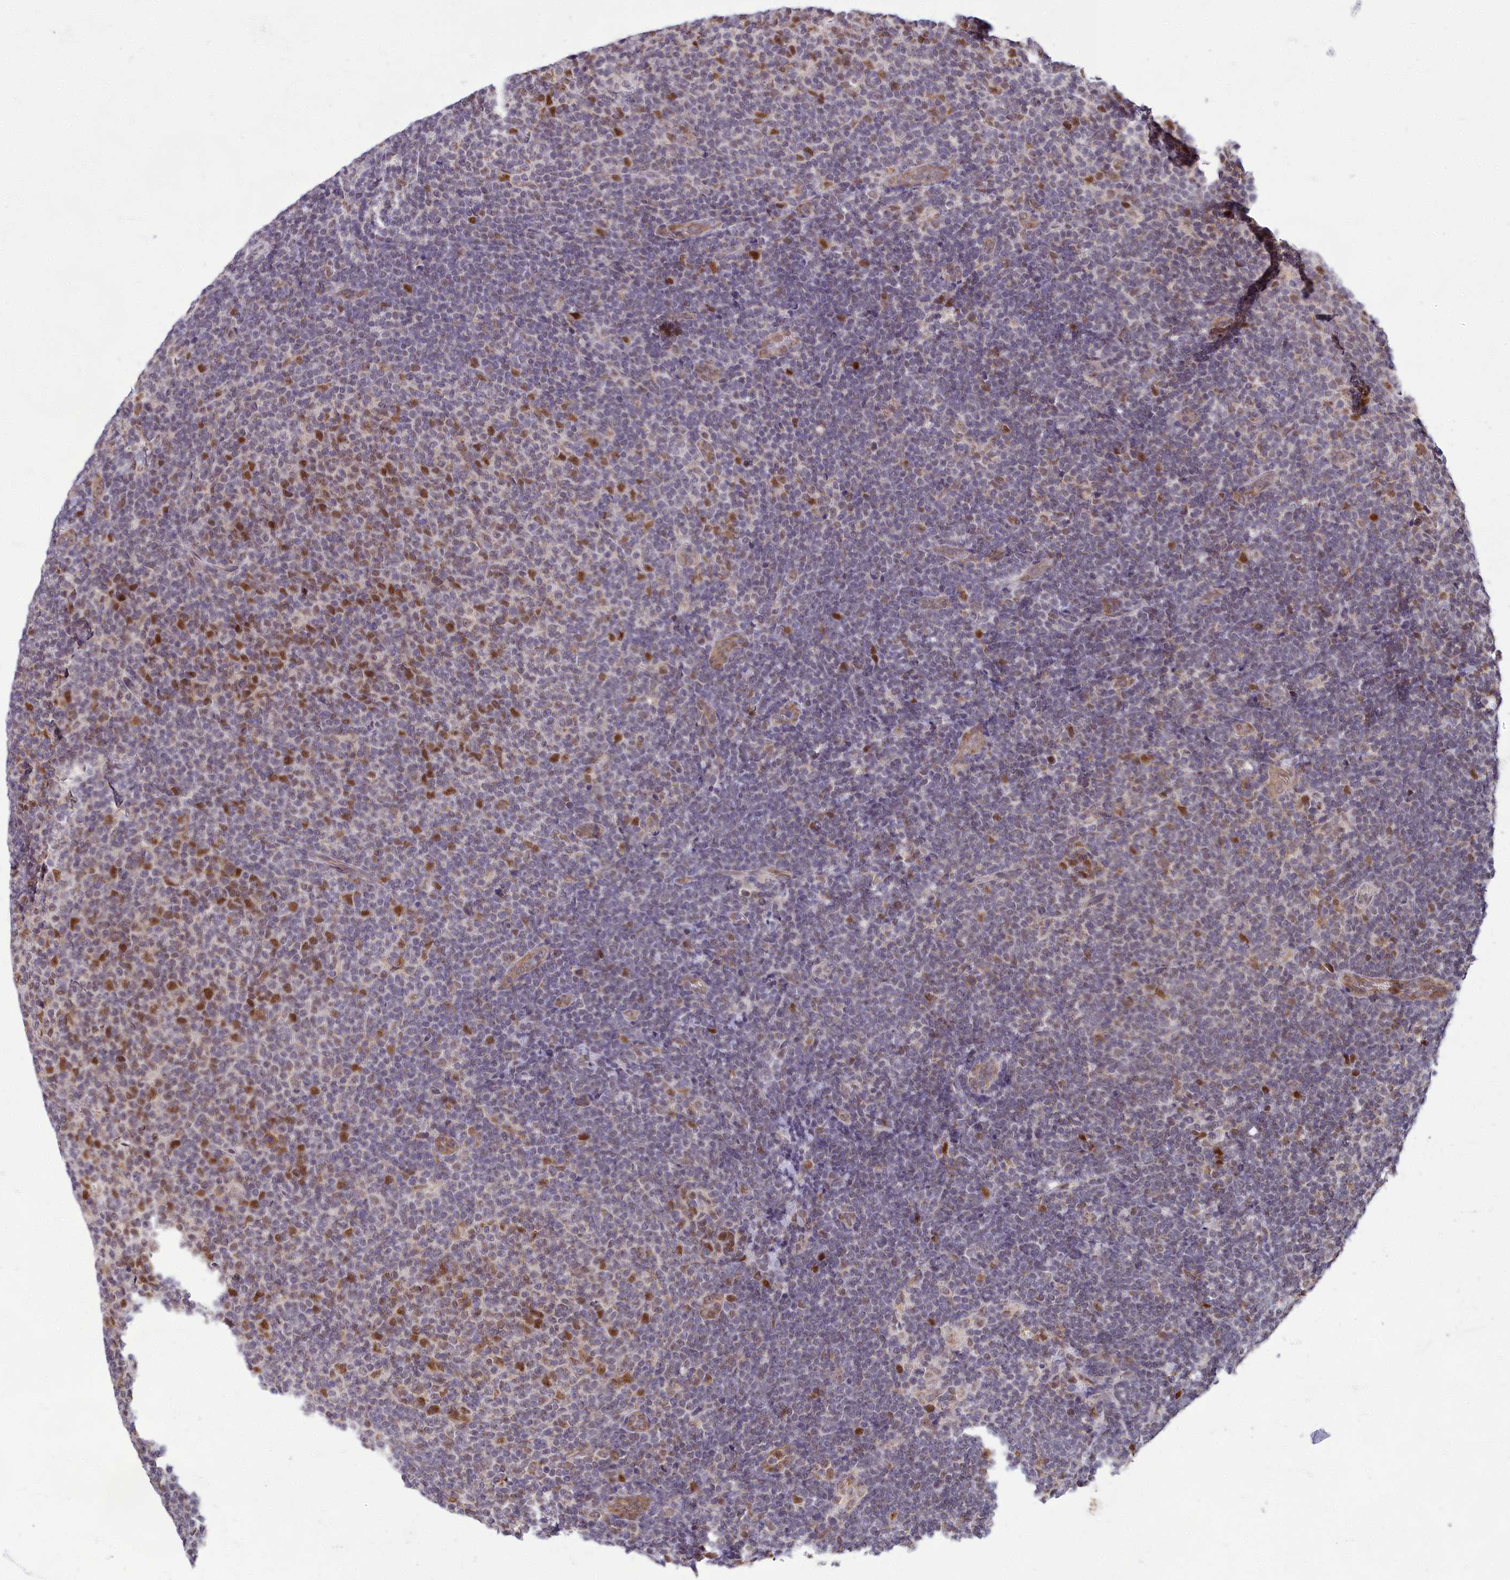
{"staining": {"intensity": "moderate", "quantity": "25%-75%", "location": "nuclear"}, "tissue": "lymphoma", "cell_type": "Tumor cells", "image_type": "cancer", "snomed": [{"axis": "morphology", "description": "Malignant lymphoma, non-Hodgkin's type, Low grade"}, {"axis": "topography", "description": "Lymph node"}], "caption": "Immunohistochemistry (DAB) staining of human lymphoma shows moderate nuclear protein positivity in approximately 25%-75% of tumor cells.", "gene": "EARS2", "patient": {"sex": "male", "age": 66}}